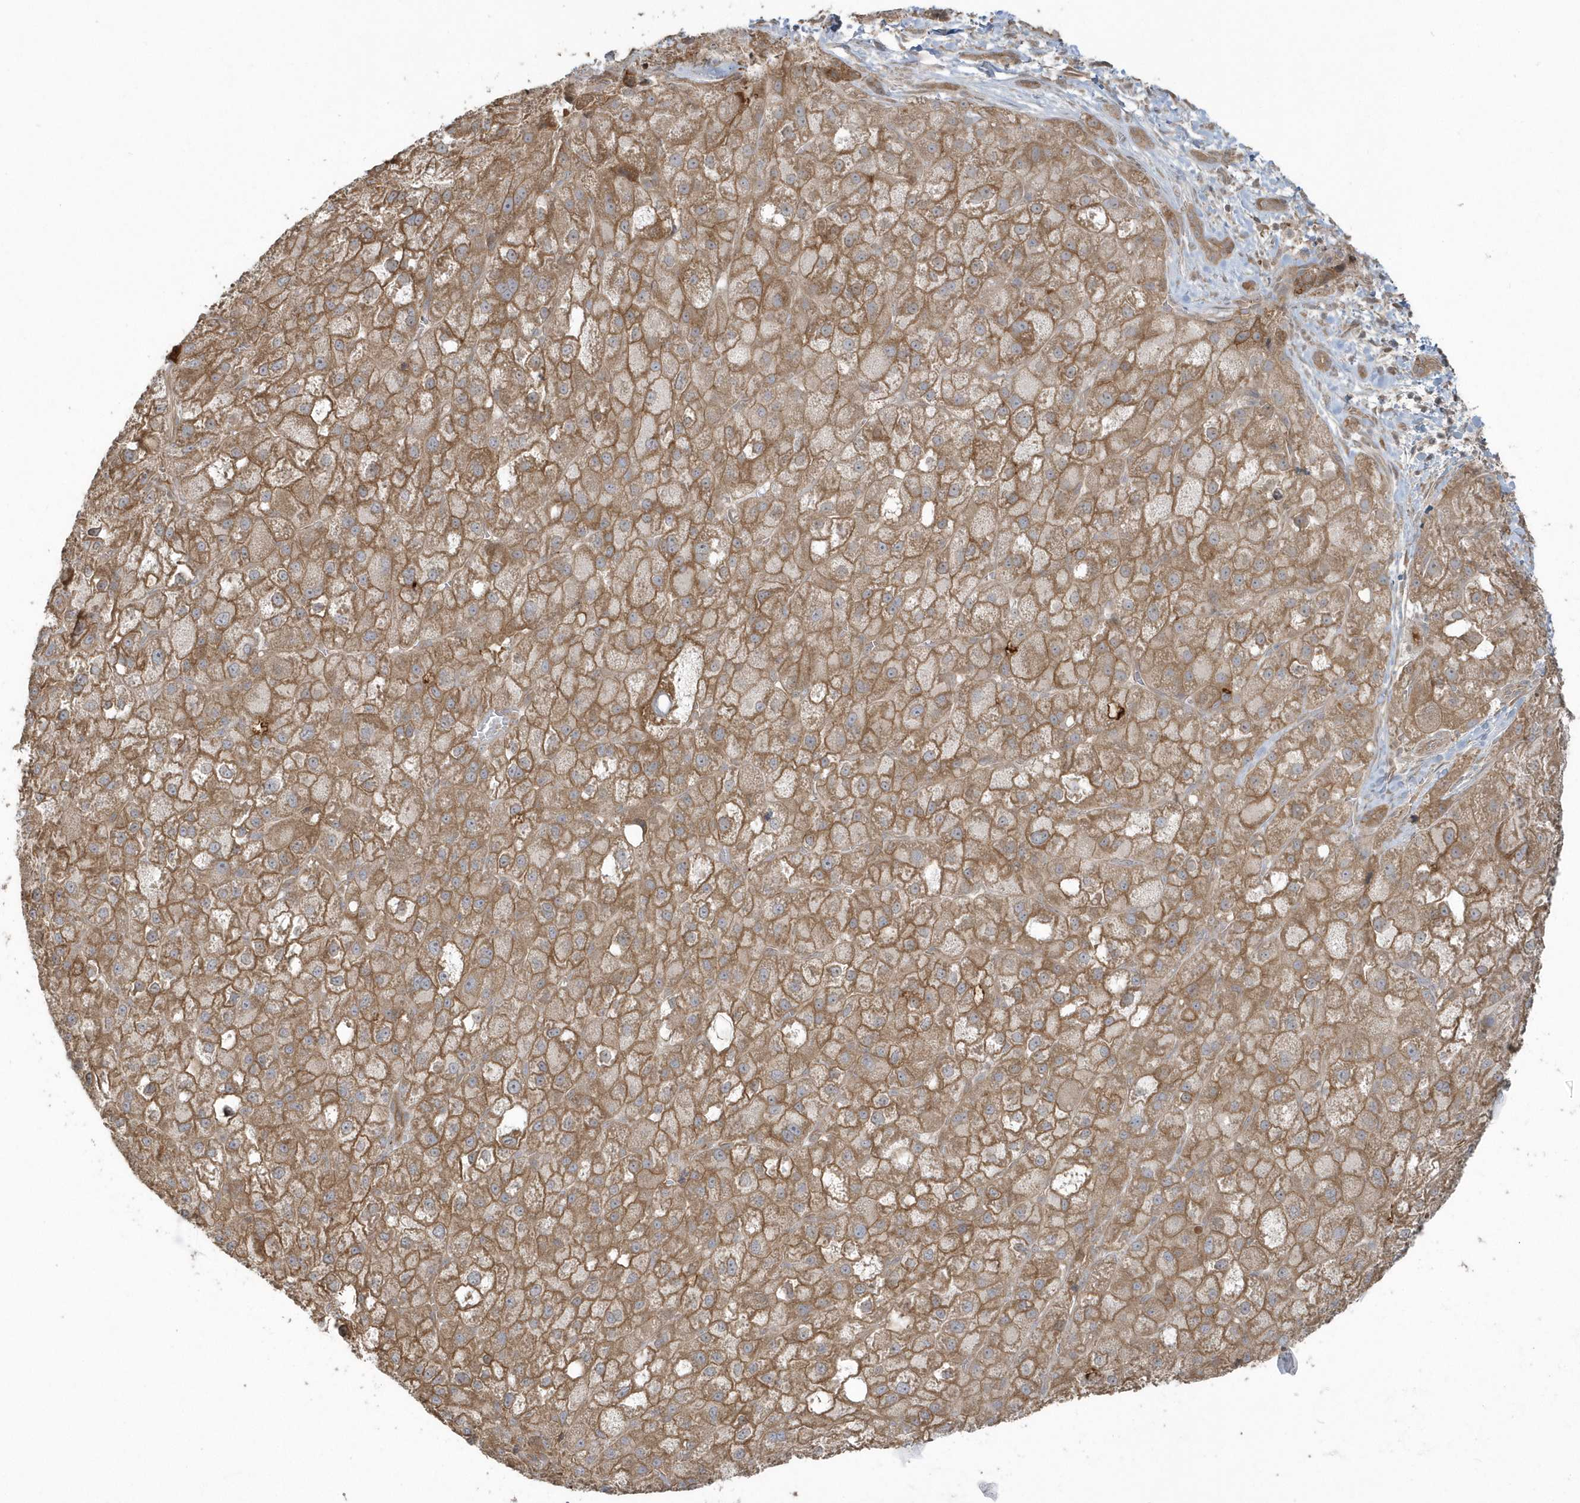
{"staining": {"intensity": "moderate", "quantity": ">75%", "location": "cytoplasmic/membranous"}, "tissue": "liver cancer", "cell_type": "Tumor cells", "image_type": "cancer", "snomed": [{"axis": "morphology", "description": "Carcinoma, Hepatocellular, NOS"}, {"axis": "topography", "description": "Liver"}], "caption": "Human liver cancer (hepatocellular carcinoma) stained with a protein marker demonstrates moderate staining in tumor cells.", "gene": "STIM2", "patient": {"sex": "male", "age": 57}}